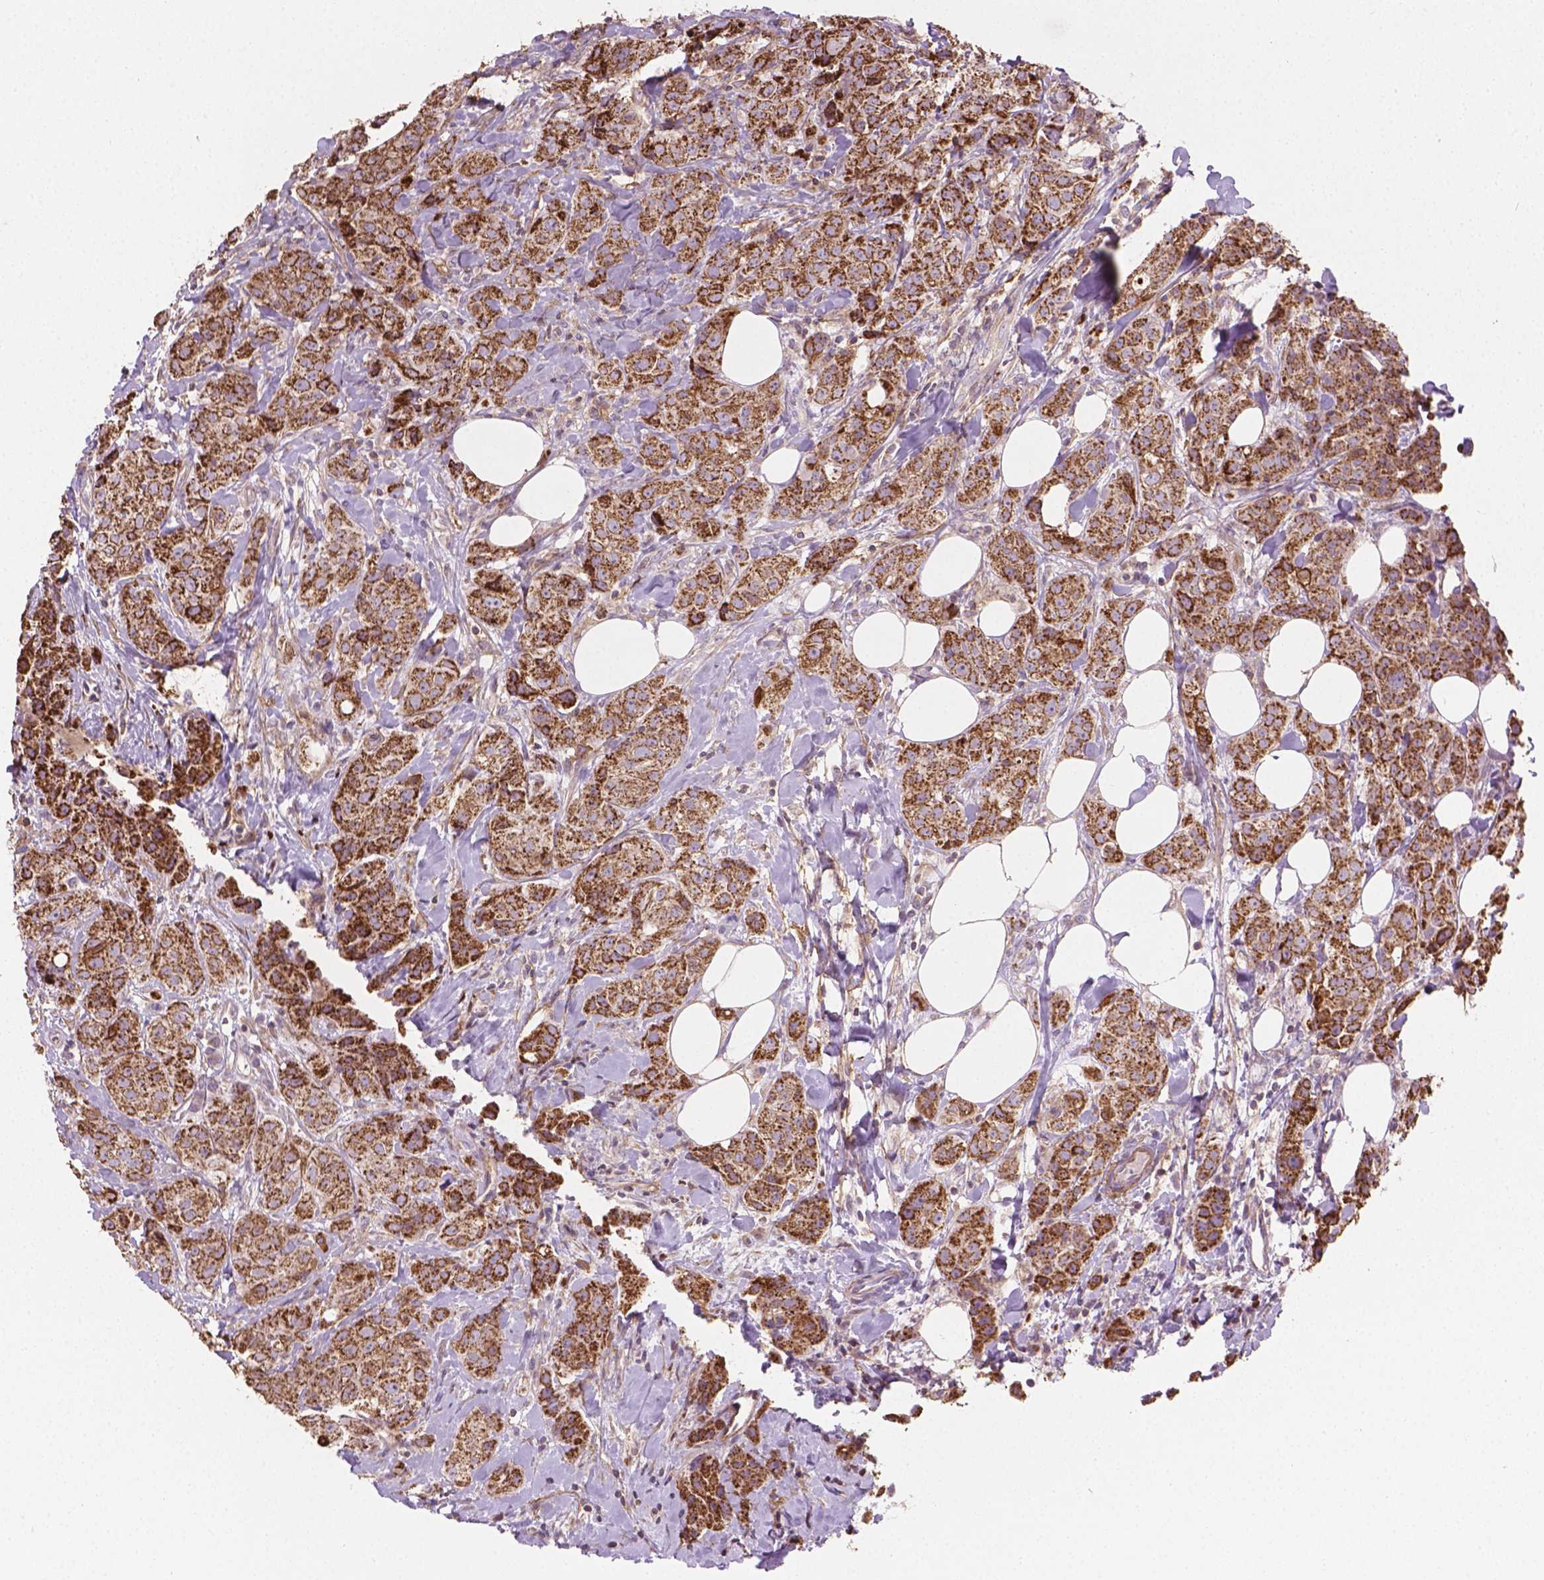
{"staining": {"intensity": "moderate", "quantity": ">75%", "location": "cytoplasmic/membranous"}, "tissue": "breast cancer", "cell_type": "Tumor cells", "image_type": "cancer", "snomed": [{"axis": "morphology", "description": "Duct carcinoma"}, {"axis": "topography", "description": "Breast"}], "caption": "Immunohistochemical staining of breast cancer reveals moderate cytoplasmic/membranous protein positivity in approximately >75% of tumor cells.", "gene": "TCAF1", "patient": {"sex": "female", "age": 43}}